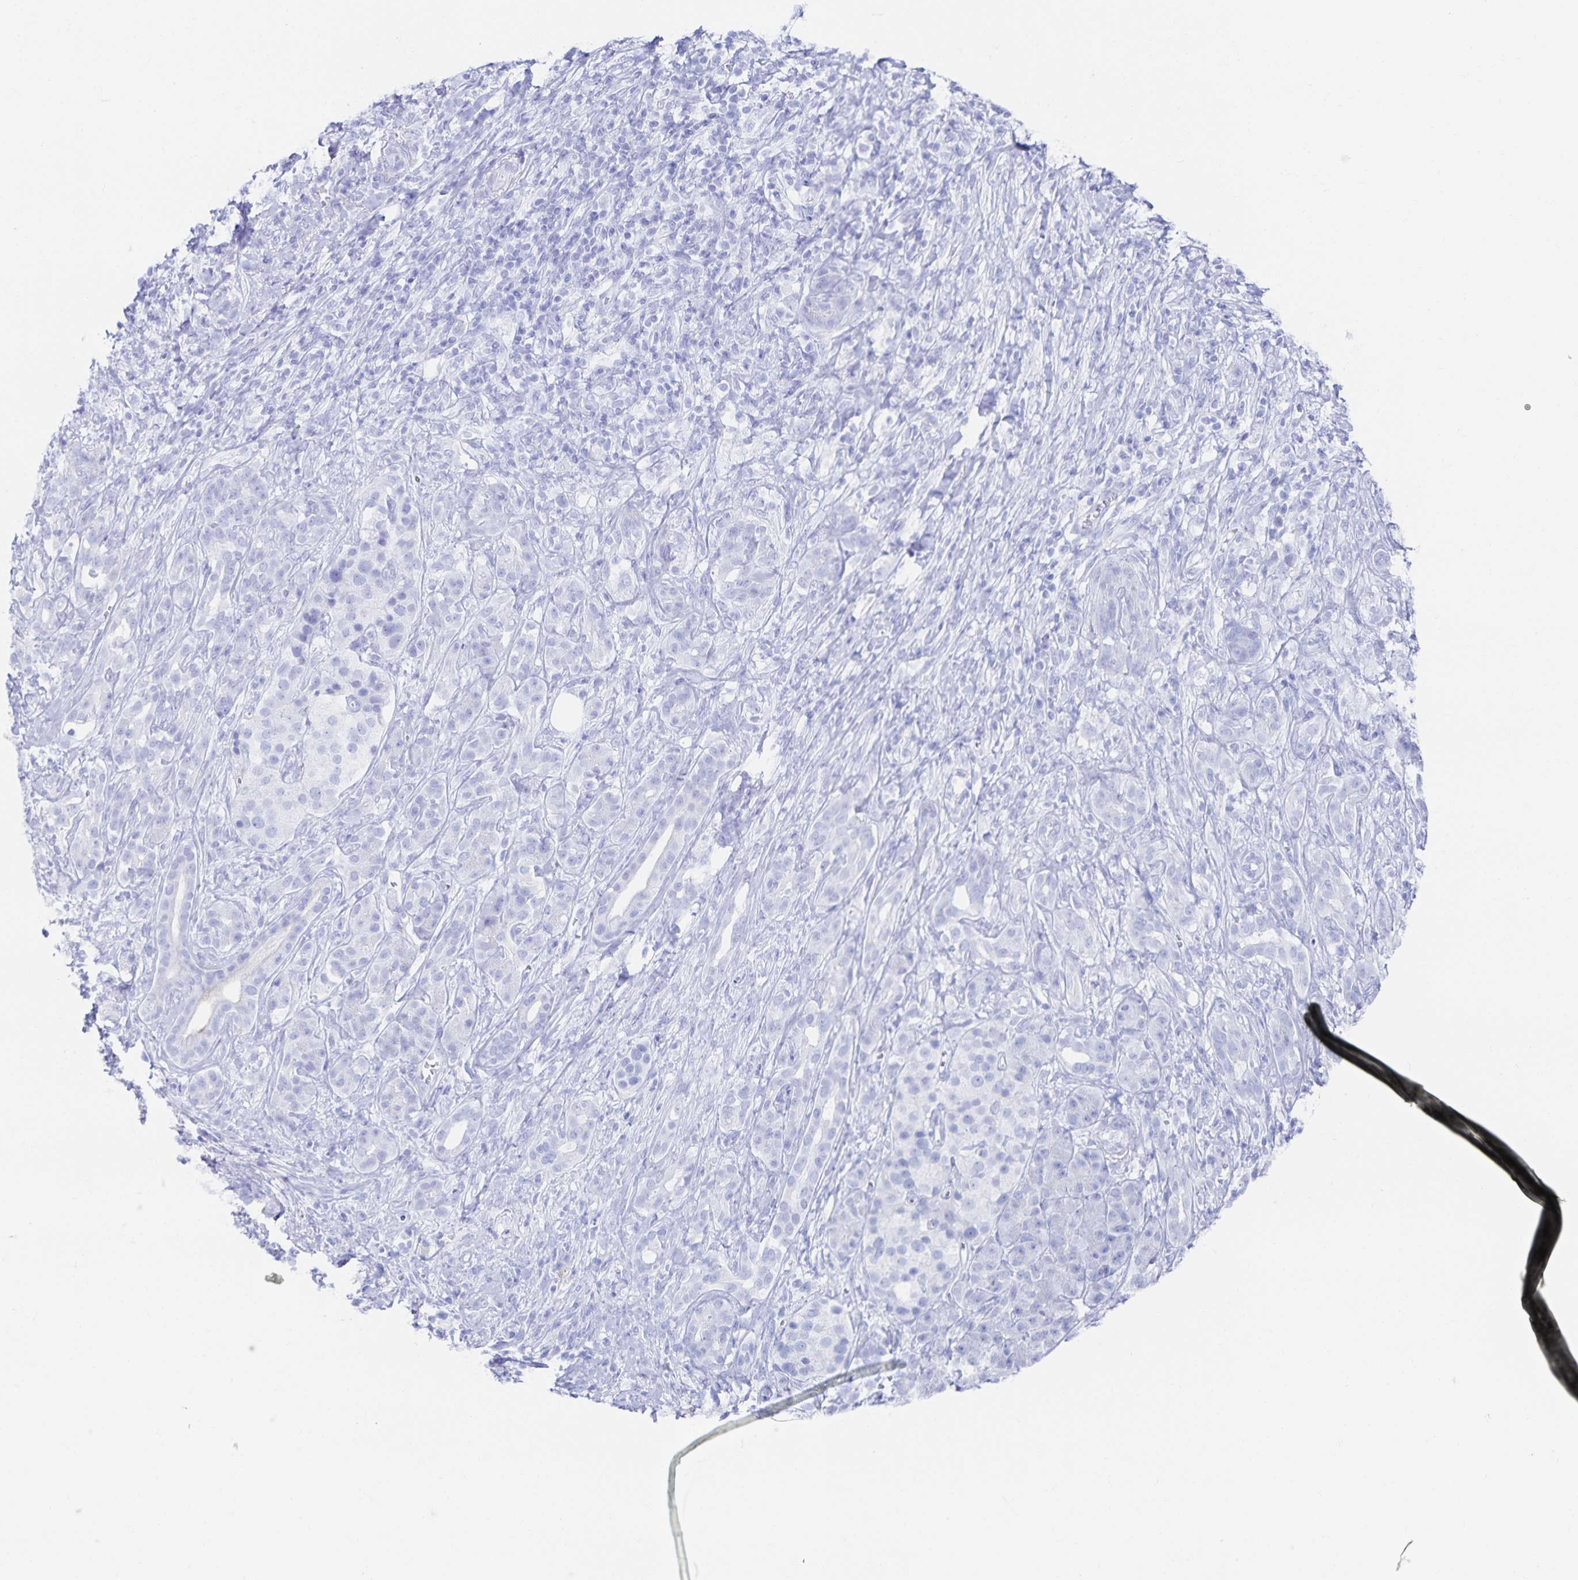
{"staining": {"intensity": "negative", "quantity": "none", "location": "none"}, "tissue": "pancreatic cancer", "cell_type": "Tumor cells", "image_type": "cancer", "snomed": [{"axis": "morphology", "description": "Adenocarcinoma, NOS"}, {"axis": "topography", "description": "Pancreas"}], "caption": "DAB immunohistochemical staining of pancreatic adenocarcinoma reveals no significant positivity in tumor cells. Nuclei are stained in blue.", "gene": "SNTN", "patient": {"sex": "male", "age": 61}}